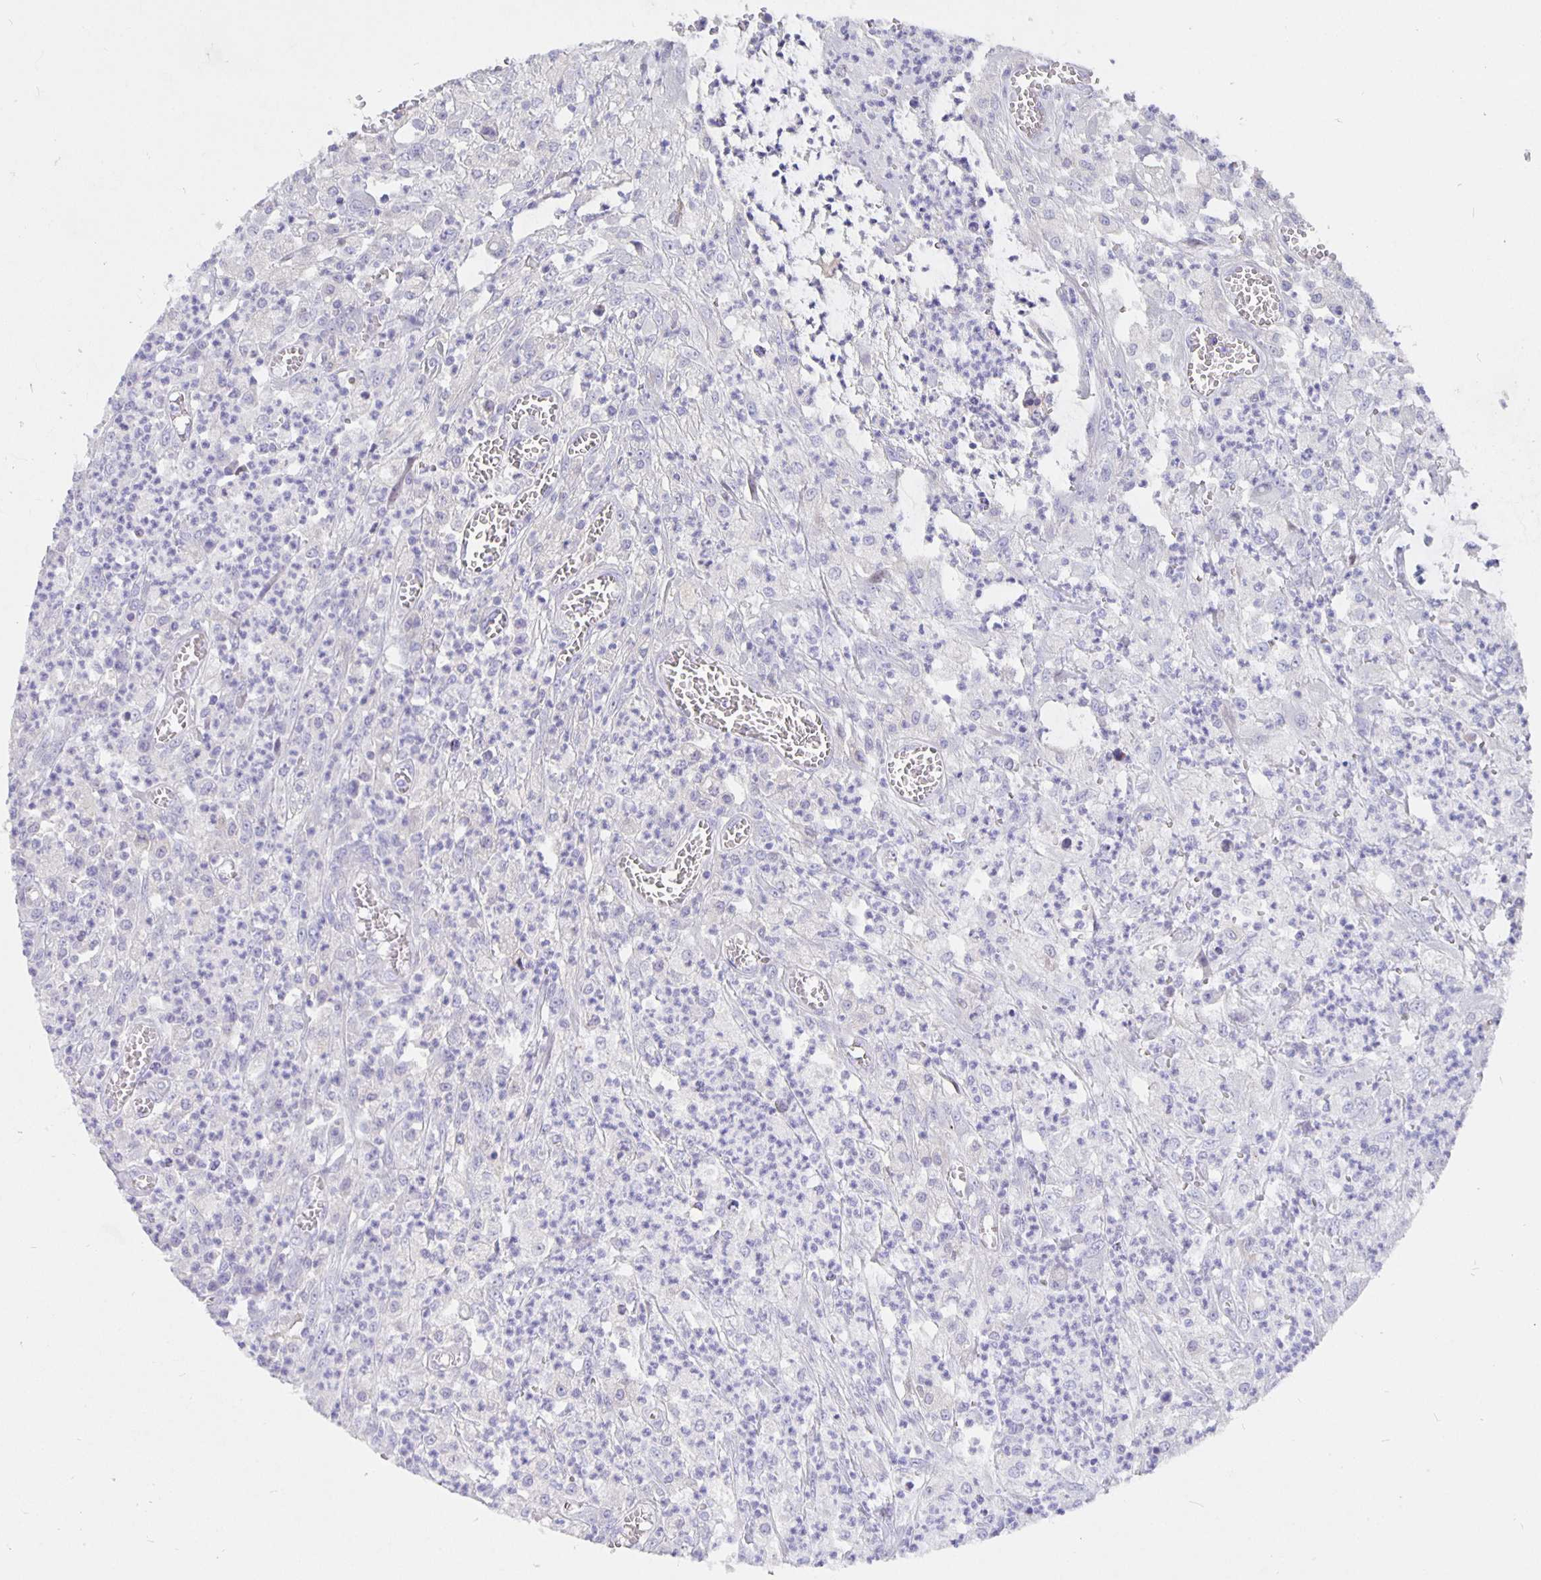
{"staining": {"intensity": "negative", "quantity": "none", "location": "none"}, "tissue": "colorectal cancer", "cell_type": "Tumor cells", "image_type": "cancer", "snomed": [{"axis": "morphology", "description": "Normal tissue, NOS"}, {"axis": "morphology", "description": "Adenocarcinoma, NOS"}, {"axis": "topography", "description": "Colon"}], "caption": "Immunohistochemical staining of human colorectal cancer reveals no significant staining in tumor cells. (DAB (3,3'-diaminobenzidine) immunohistochemistry with hematoxylin counter stain).", "gene": "CFAP74", "patient": {"sex": "male", "age": 65}}